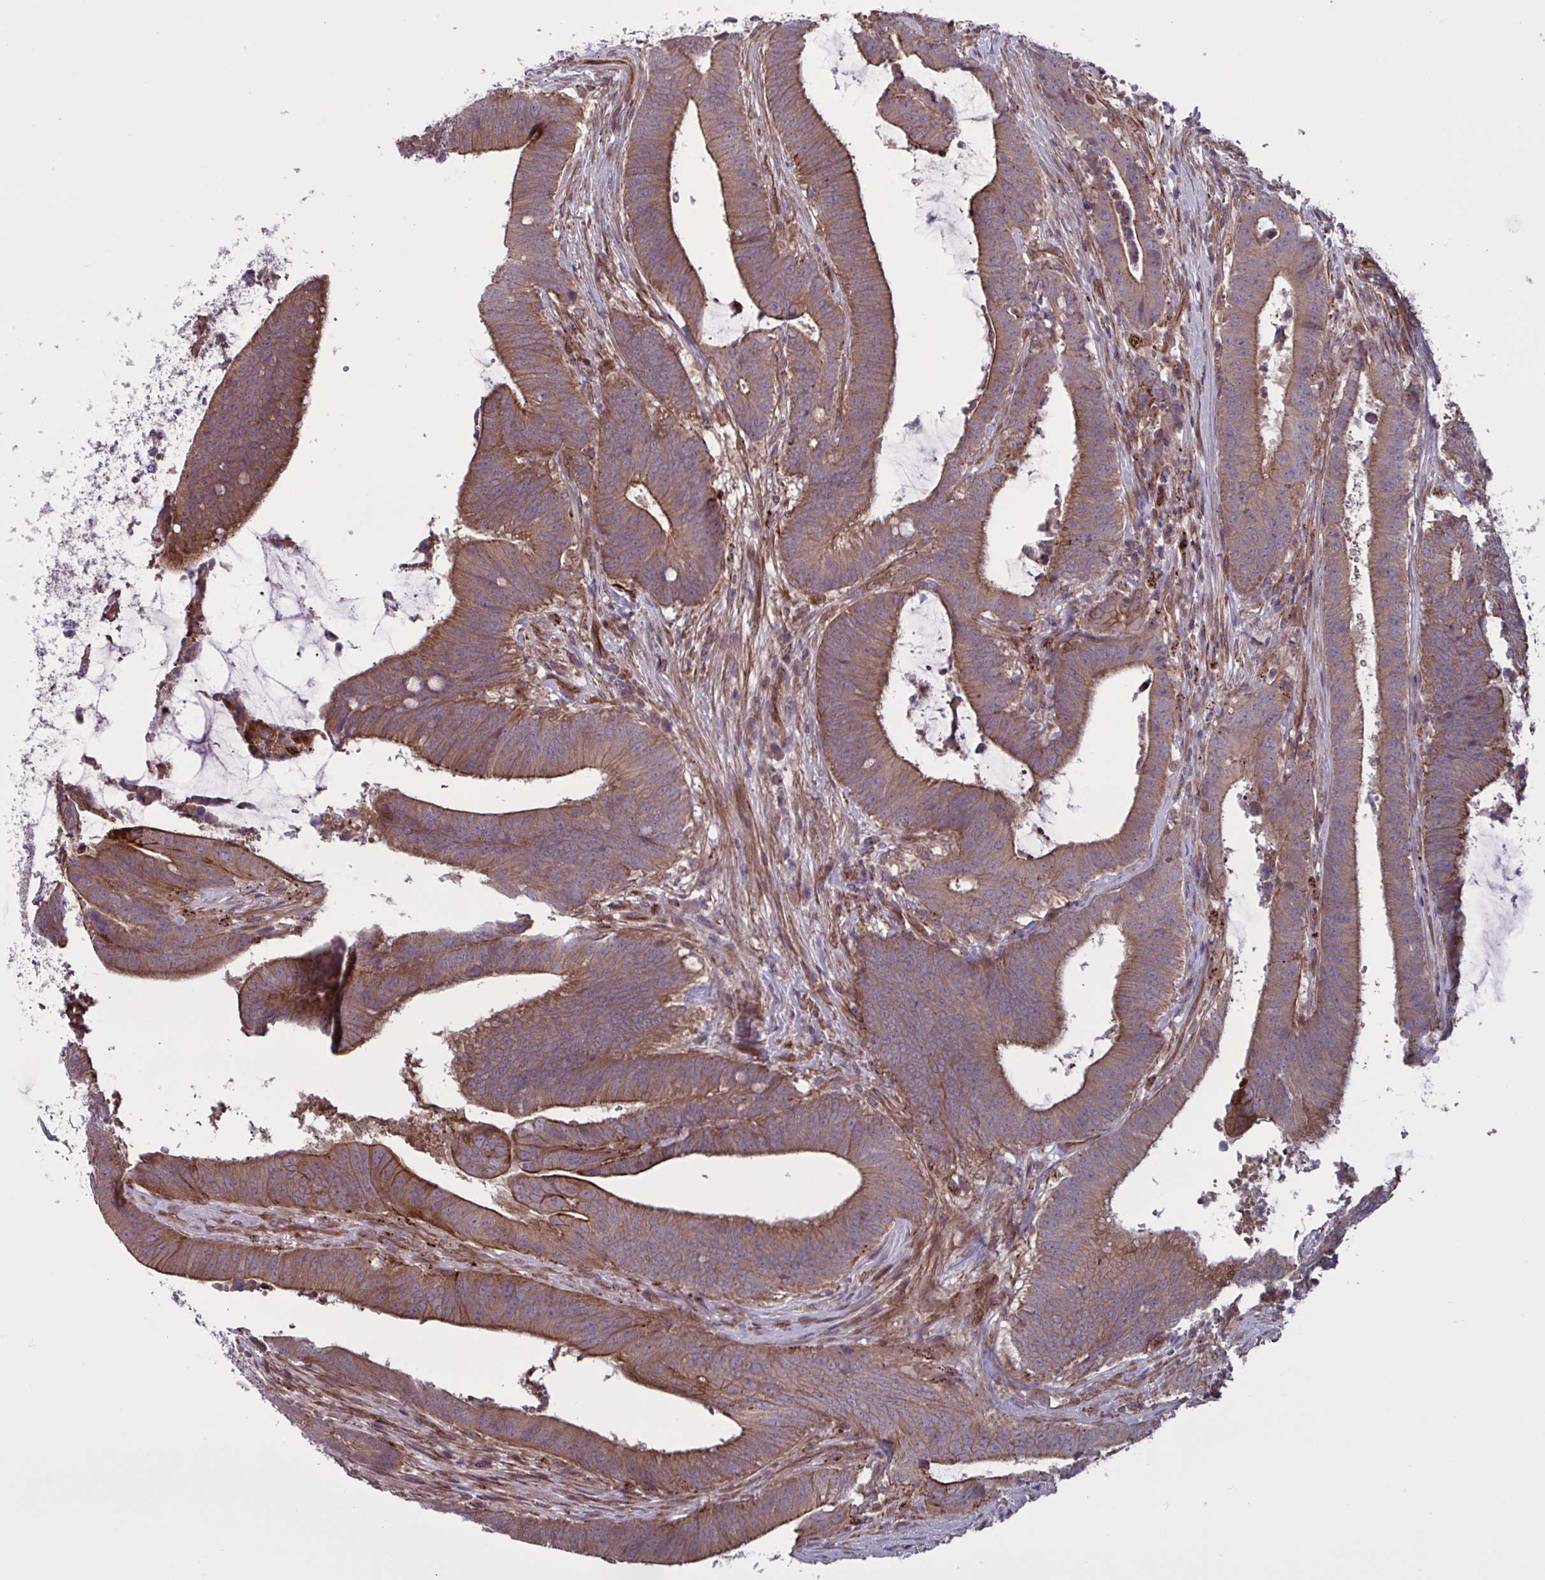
{"staining": {"intensity": "moderate", "quantity": ">75%", "location": "cytoplasmic/membranous"}, "tissue": "colorectal cancer", "cell_type": "Tumor cells", "image_type": "cancer", "snomed": [{"axis": "morphology", "description": "Adenocarcinoma, NOS"}, {"axis": "topography", "description": "Colon"}], "caption": "Colorectal cancer (adenocarcinoma) stained for a protein (brown) exhibits moderate cytoplasmic/membranous positive staining in approximately >75% of tumor cells.", "gene": "GLTP", "patient": {"sex": "female", "age": 43}}